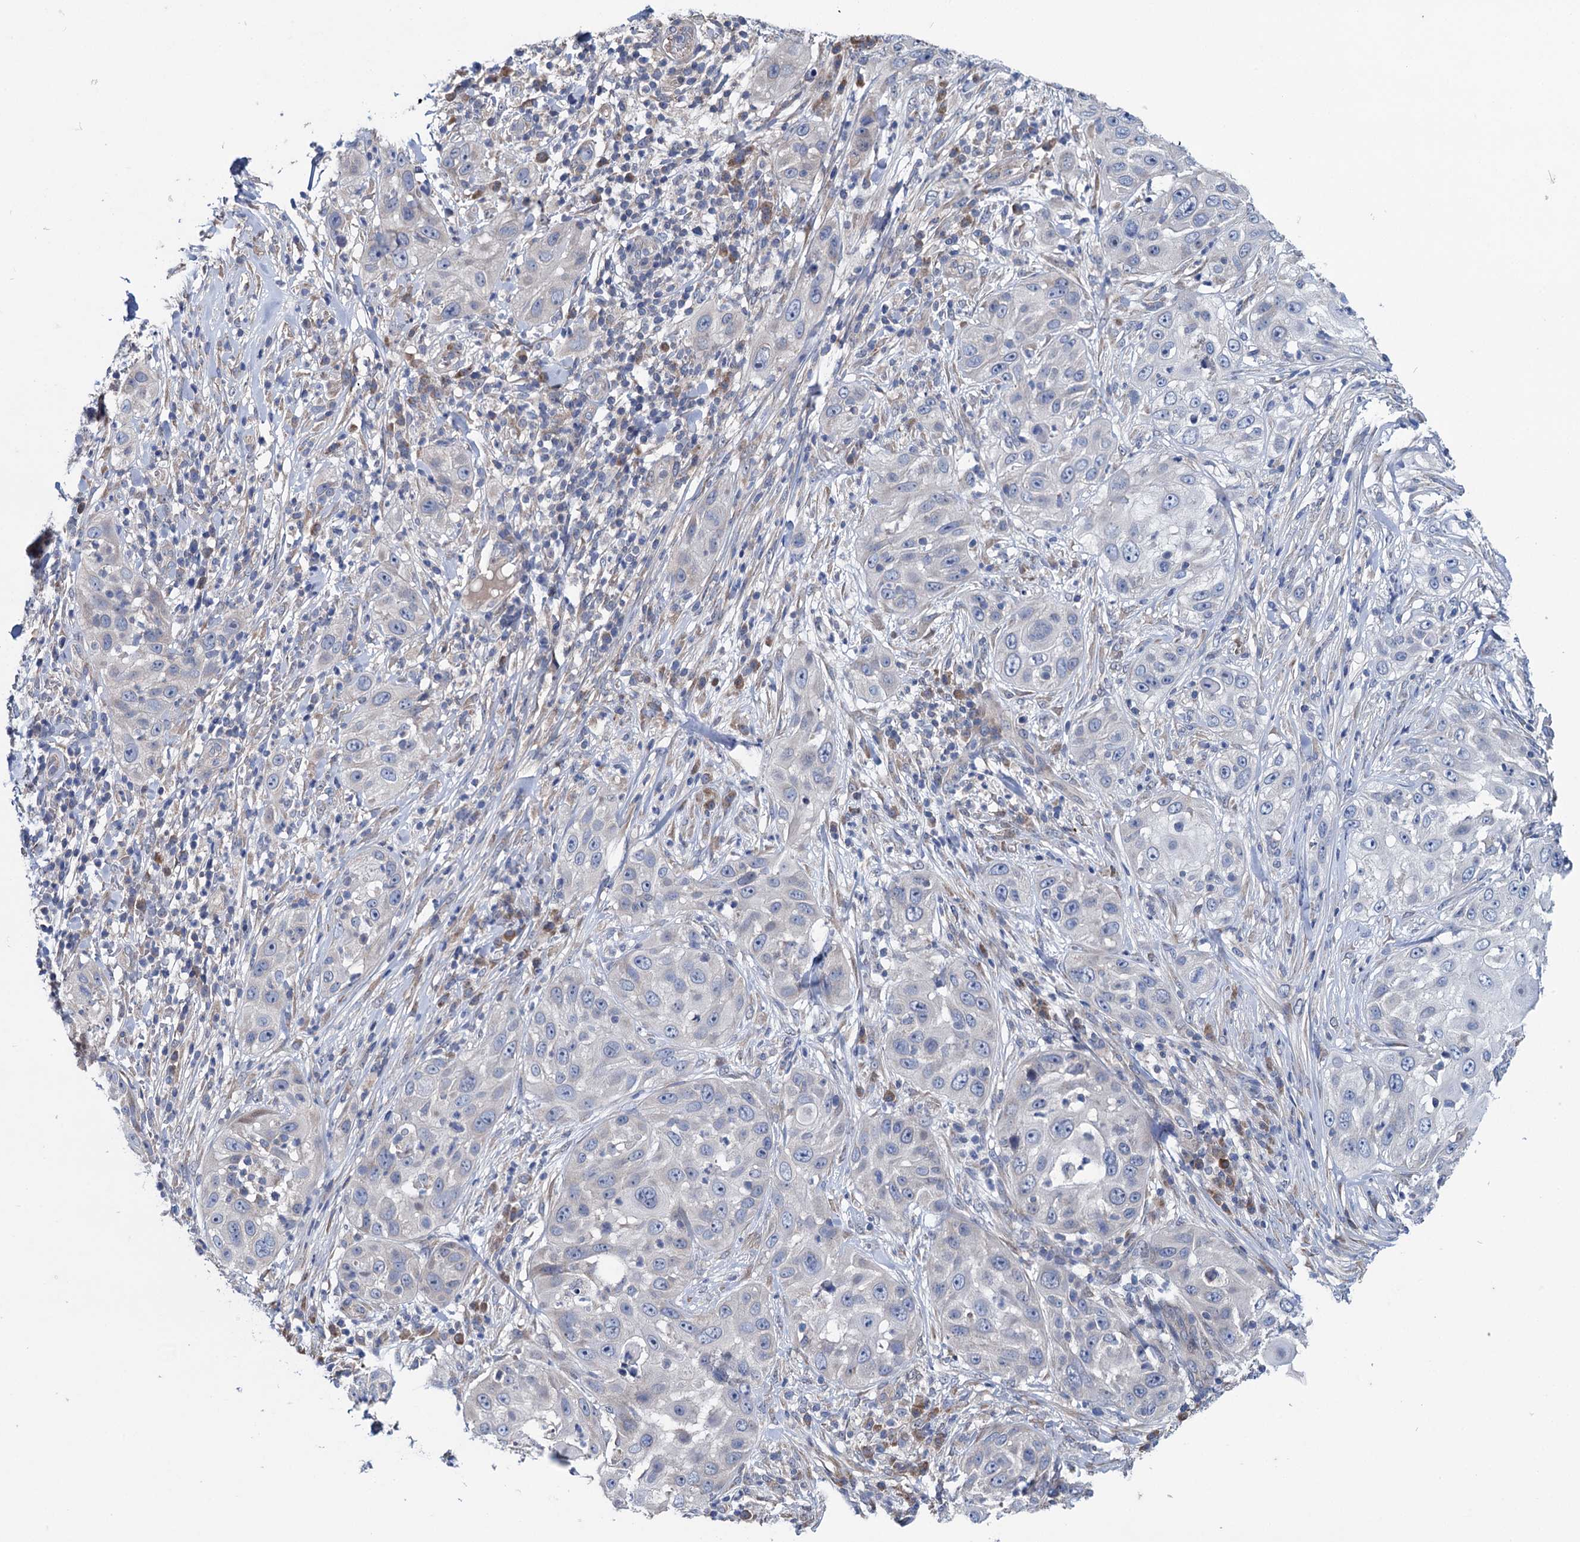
{"staining": {"intensity": "negative", "quantity": "none", "location": "none"}, "tissue": "skin cancer", "cell_type": "Tumor cells", "image_type": "cancer", "snomed": [{"axis": "morphology", "description": "Squamous cell carcinoma, NOS"}, {"axis": "topography", "description": "Skin"}], "caption": "Immunohistochemistry (IHC) micrograph of human skin squamous cell carcinoma stained for a protein (brown), which displays no positivity in tumor cells.", "gene": "EYA4", "patient": {"sex": "female", "age": 44}}